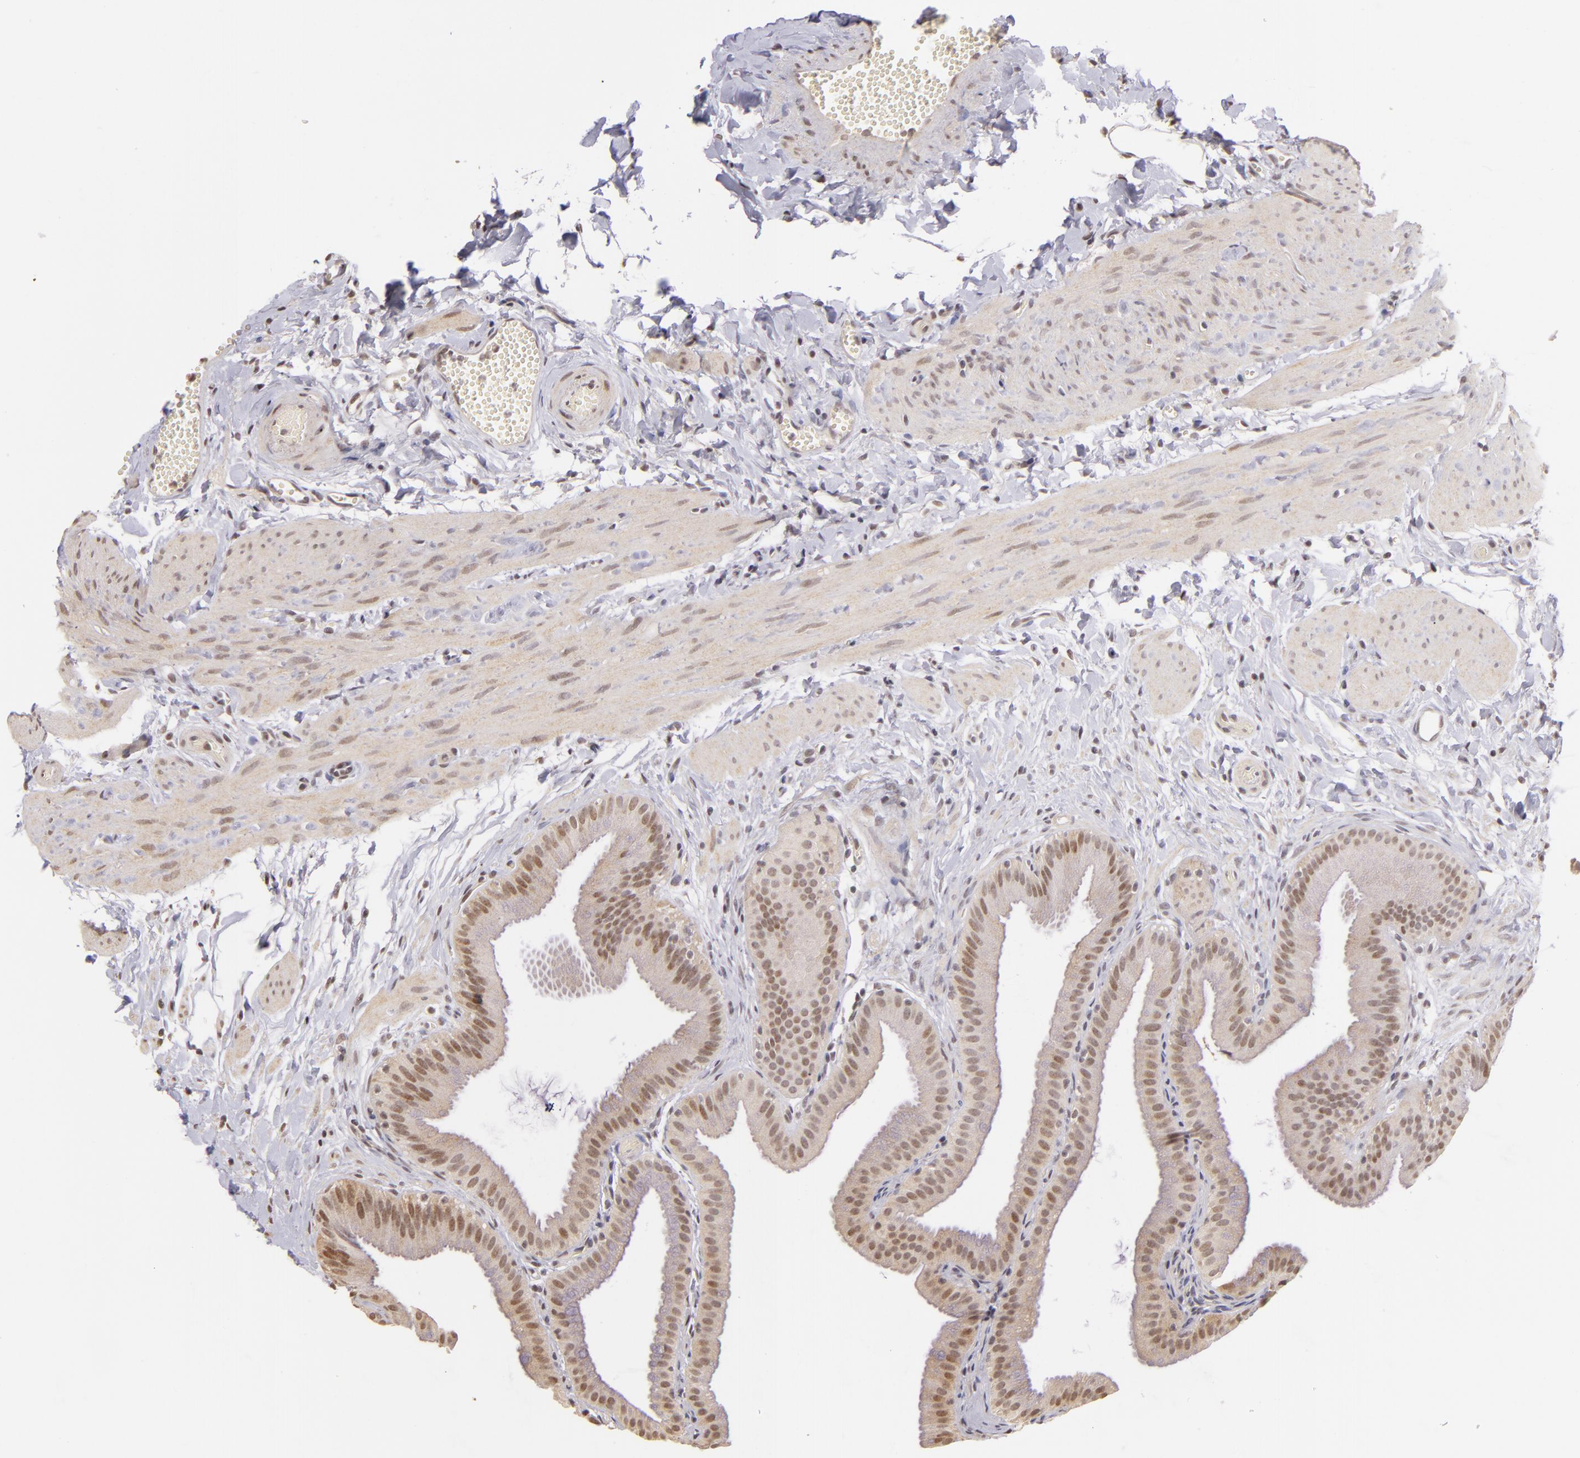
{"staining": {"intensity": "weak", "quantity": "<25%", "location": "nuclear"}, "tissue": "gallbladder", "cell_type": "Glandular cells", "image_type": "normal", "snomed": [{"axis": "morphology", "description": "Normal tissue, NOS"}, {"axis": "topography", "description": "Gallbladder"}], "caption": "High power microscopy micrograph of an IHC histopathology image of benign gallbladder, revealing no significant positivity in glandular cells. (Stains: DAB IHC with hematoxylin counter stain, Microscopy: brightfield microscopy at high magnification).", "gene": "RARB", "patient": {"sex": "female", "age": 63}}